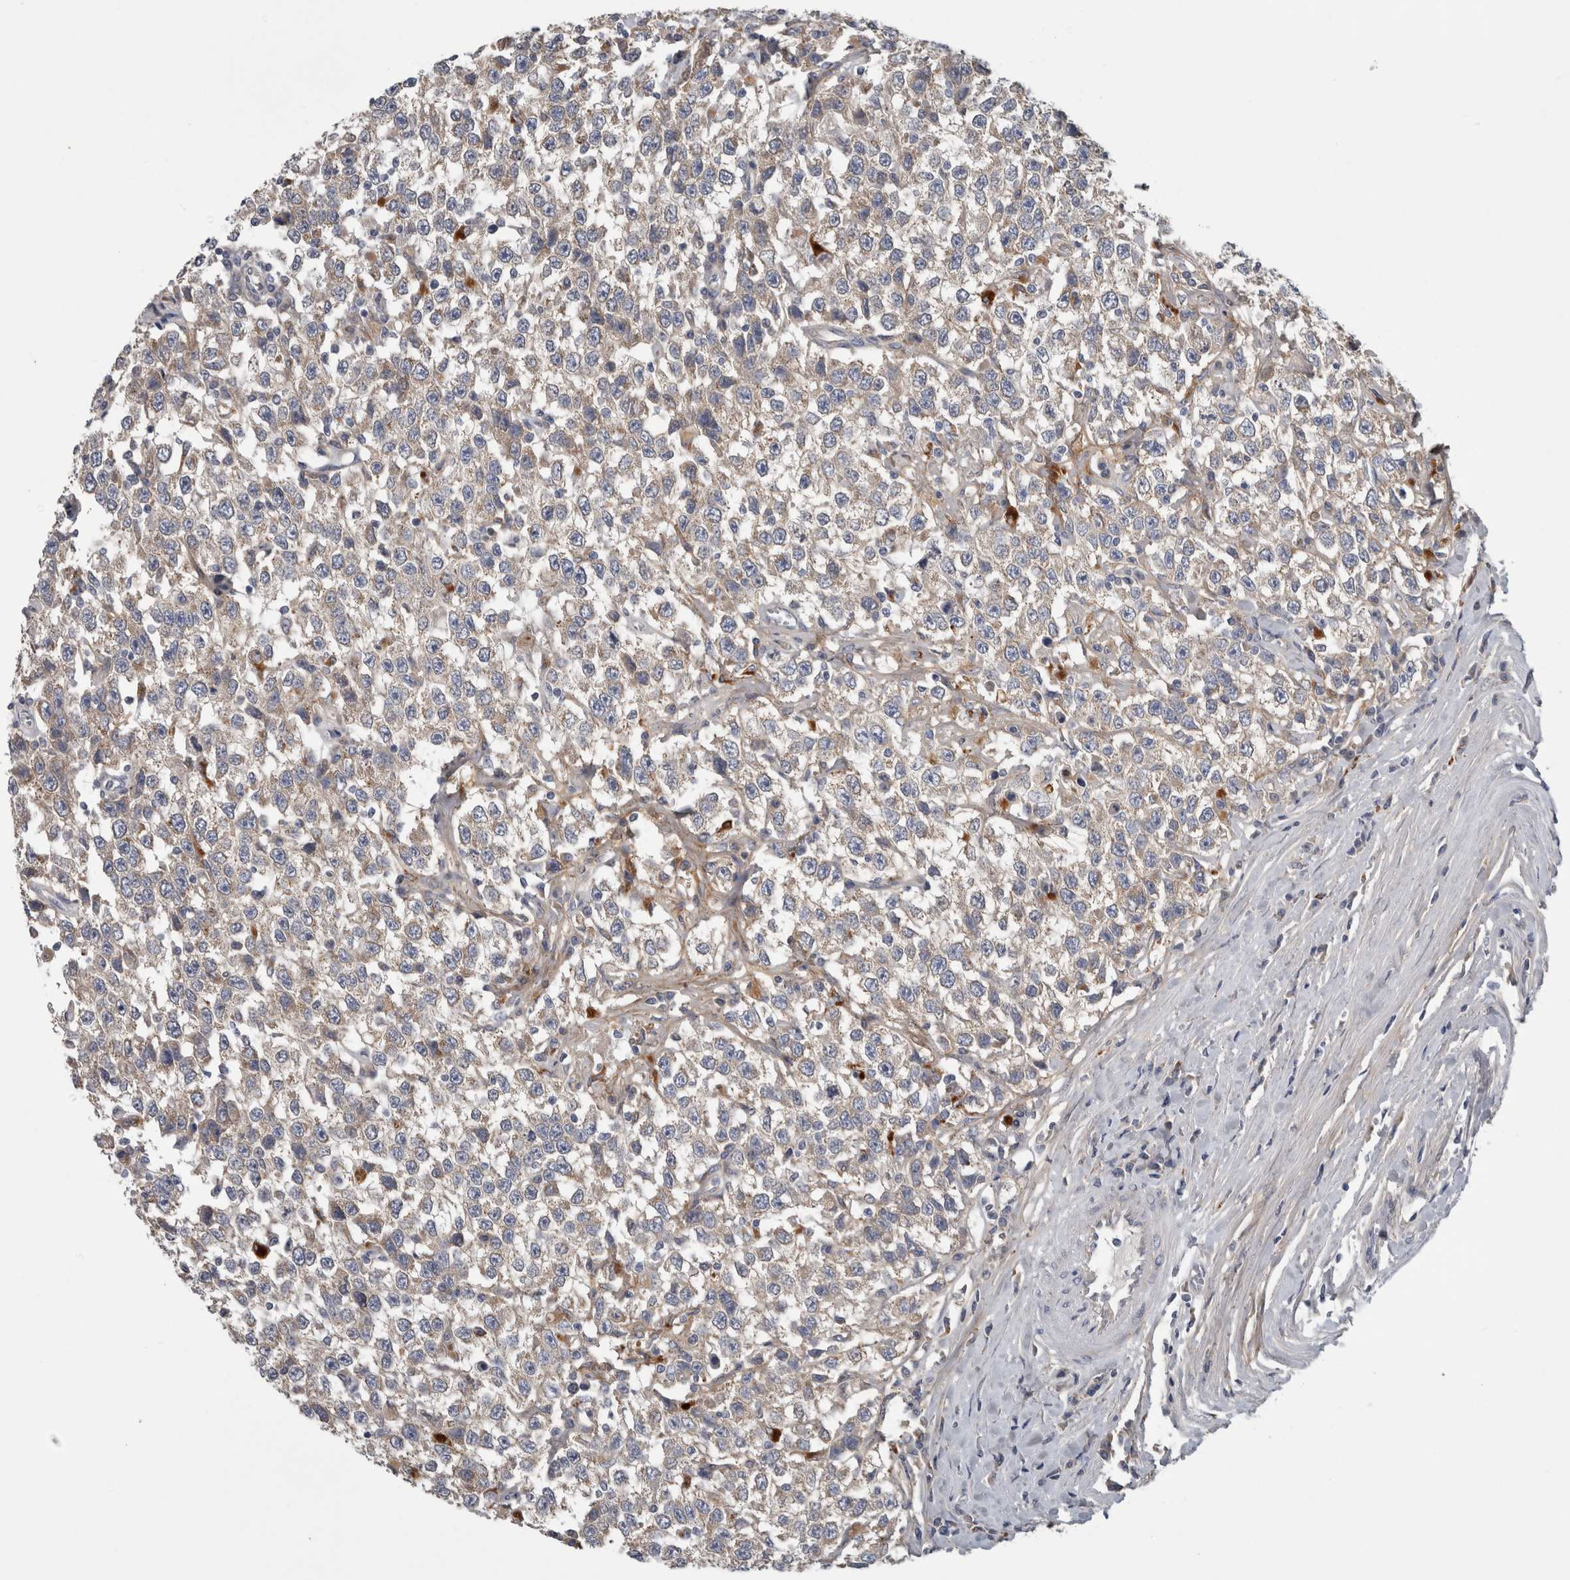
{"staining": {"intensity": "negative", "quantity": "none", "location": "none"}, "tissue": "testis cancer", "cell_type": "Tumor cells", "image_type": "cancer", "snomed": [{"axis": "morphology", "description": "Seminoma, NOS"}, {"axis": "topography", "description": "Testis"}], "caption": "Immunohistochemistry (IHC) image of neoplastic tissue: testis seminoma stained with DAB (3,3'-diaminobenzidine) displays no significant protein staining in tumor cells. (Brightfield microscopy of DAB immunohistochemistry (IHC) at high magnification).", "gene": "ATXN2", "patient": {"sex": "male", "age": 41}}